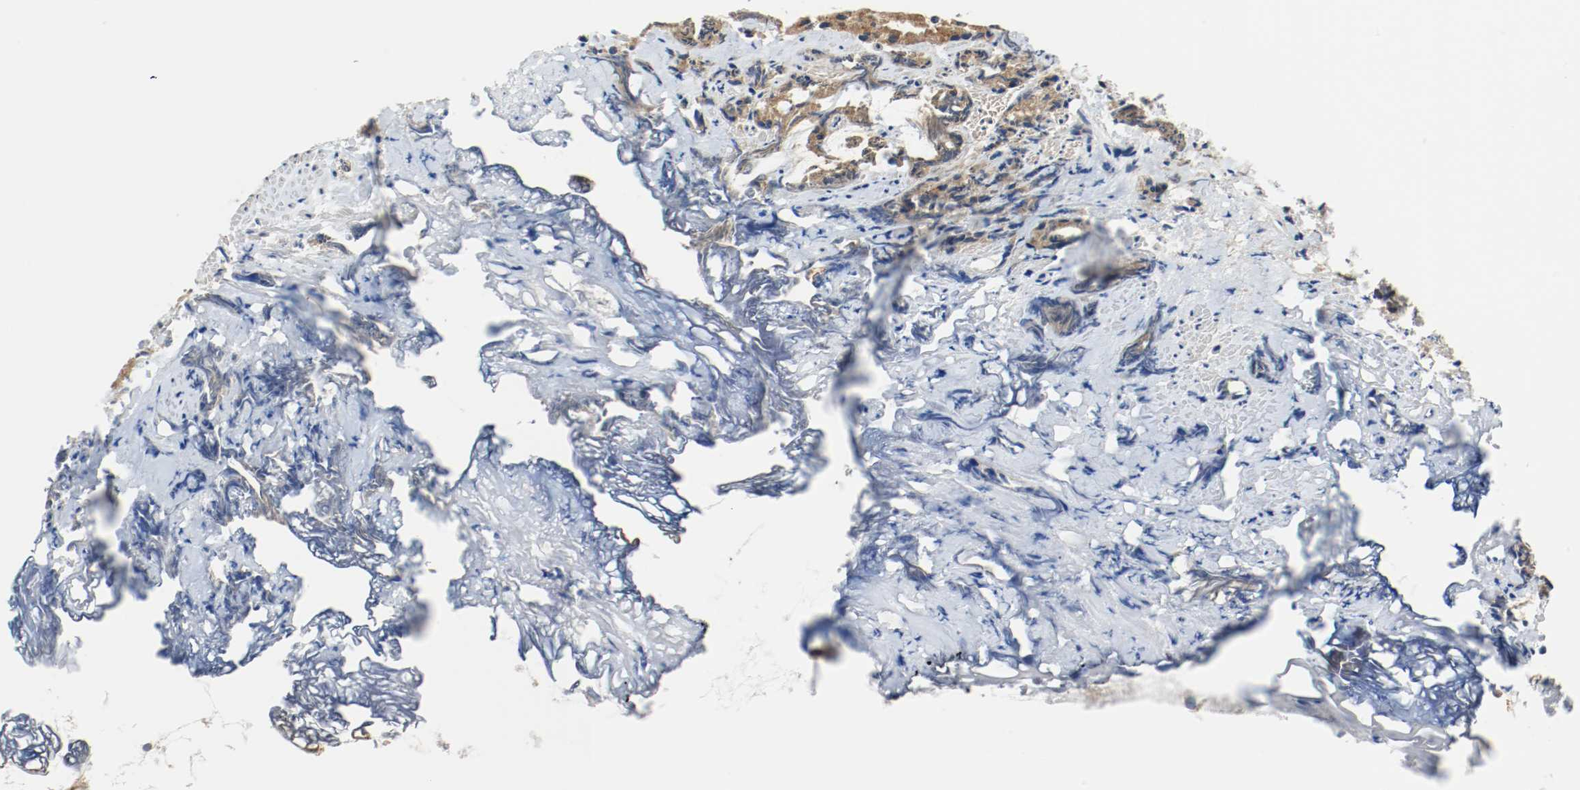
{"staining": {"intensity": "moderate", "quantity": ">75%", "location": "cytoplasmic/membranous"}, "tissue": "prostate cancer", "cell_type": "Tumor cells", "image_type": "cancer", "snomed": [{"axis": "morphology", "description": "Adenocarcinoma, High grade"}, {"axis": "topography", "description": "Prostate"}], "caption": "Human adenocarcinoma (high-grade) (prostate) stained with a brown dye shows moderate cytoplasmic/membranous positive staining in approximately >75% of tumor cells.", "gene": "HGS", "patient": {"sex": "male", "age": 85}}